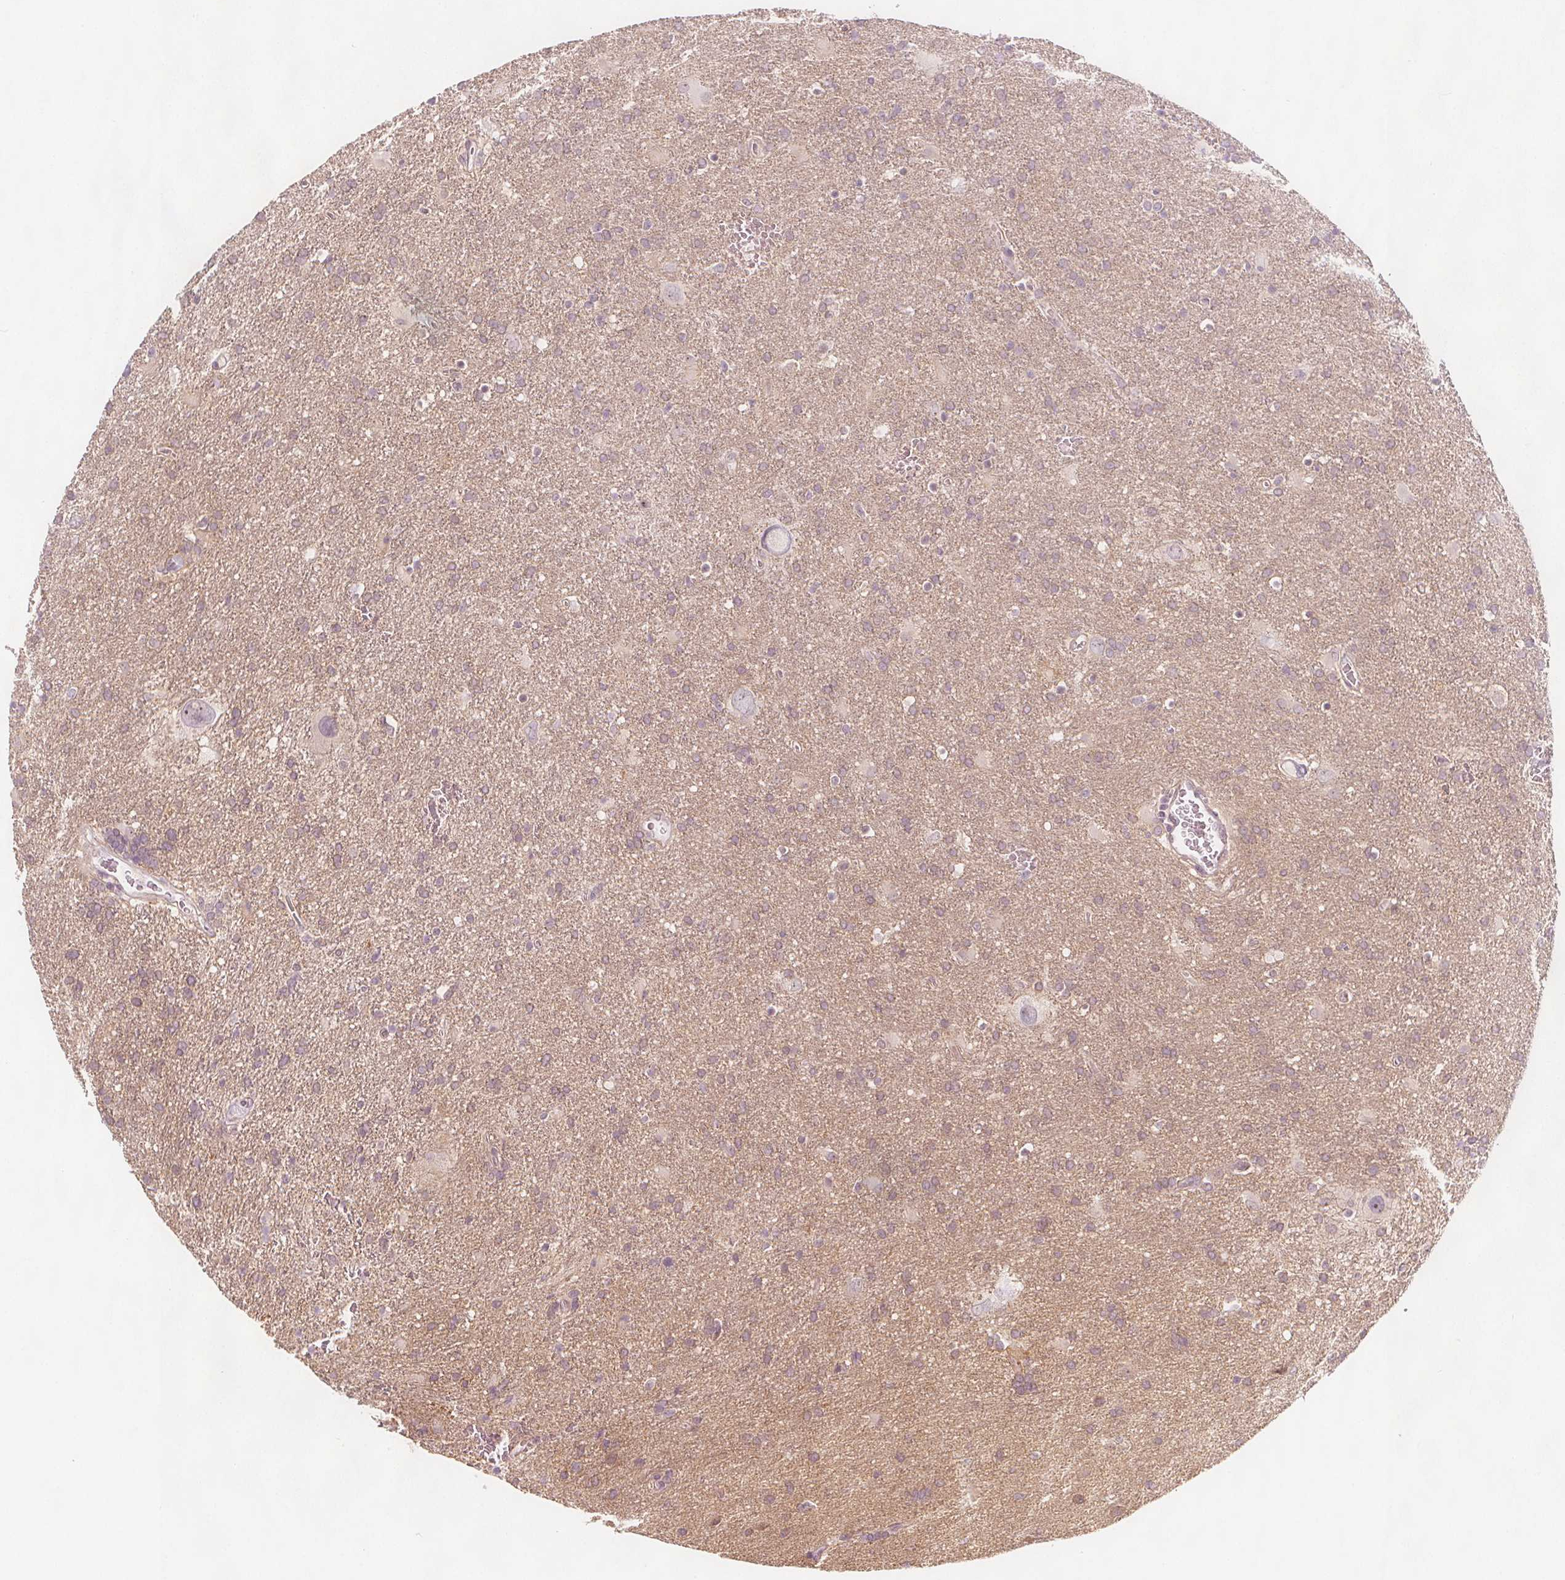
{"staining": {"intensity": "negative", "quantity": "none", "location": "none"}, "tissue": "glioma", "cell_type": "Tumor cells", "image_type": "cancer", "snomed": [{"axis": "morphology", "description": "Glioma, malignant, Low grade"}, {"axis": "topography", "description": "Brain"}], "caption": "IHC of human malignant glioma (low-grade) demonstrates no staining in tumor cells. (Immunohistochemistry (ihc), brightfield microscopy, high magnification).", "gene": "C1orf167", "patient": {"sex": "male", "age": 66}}